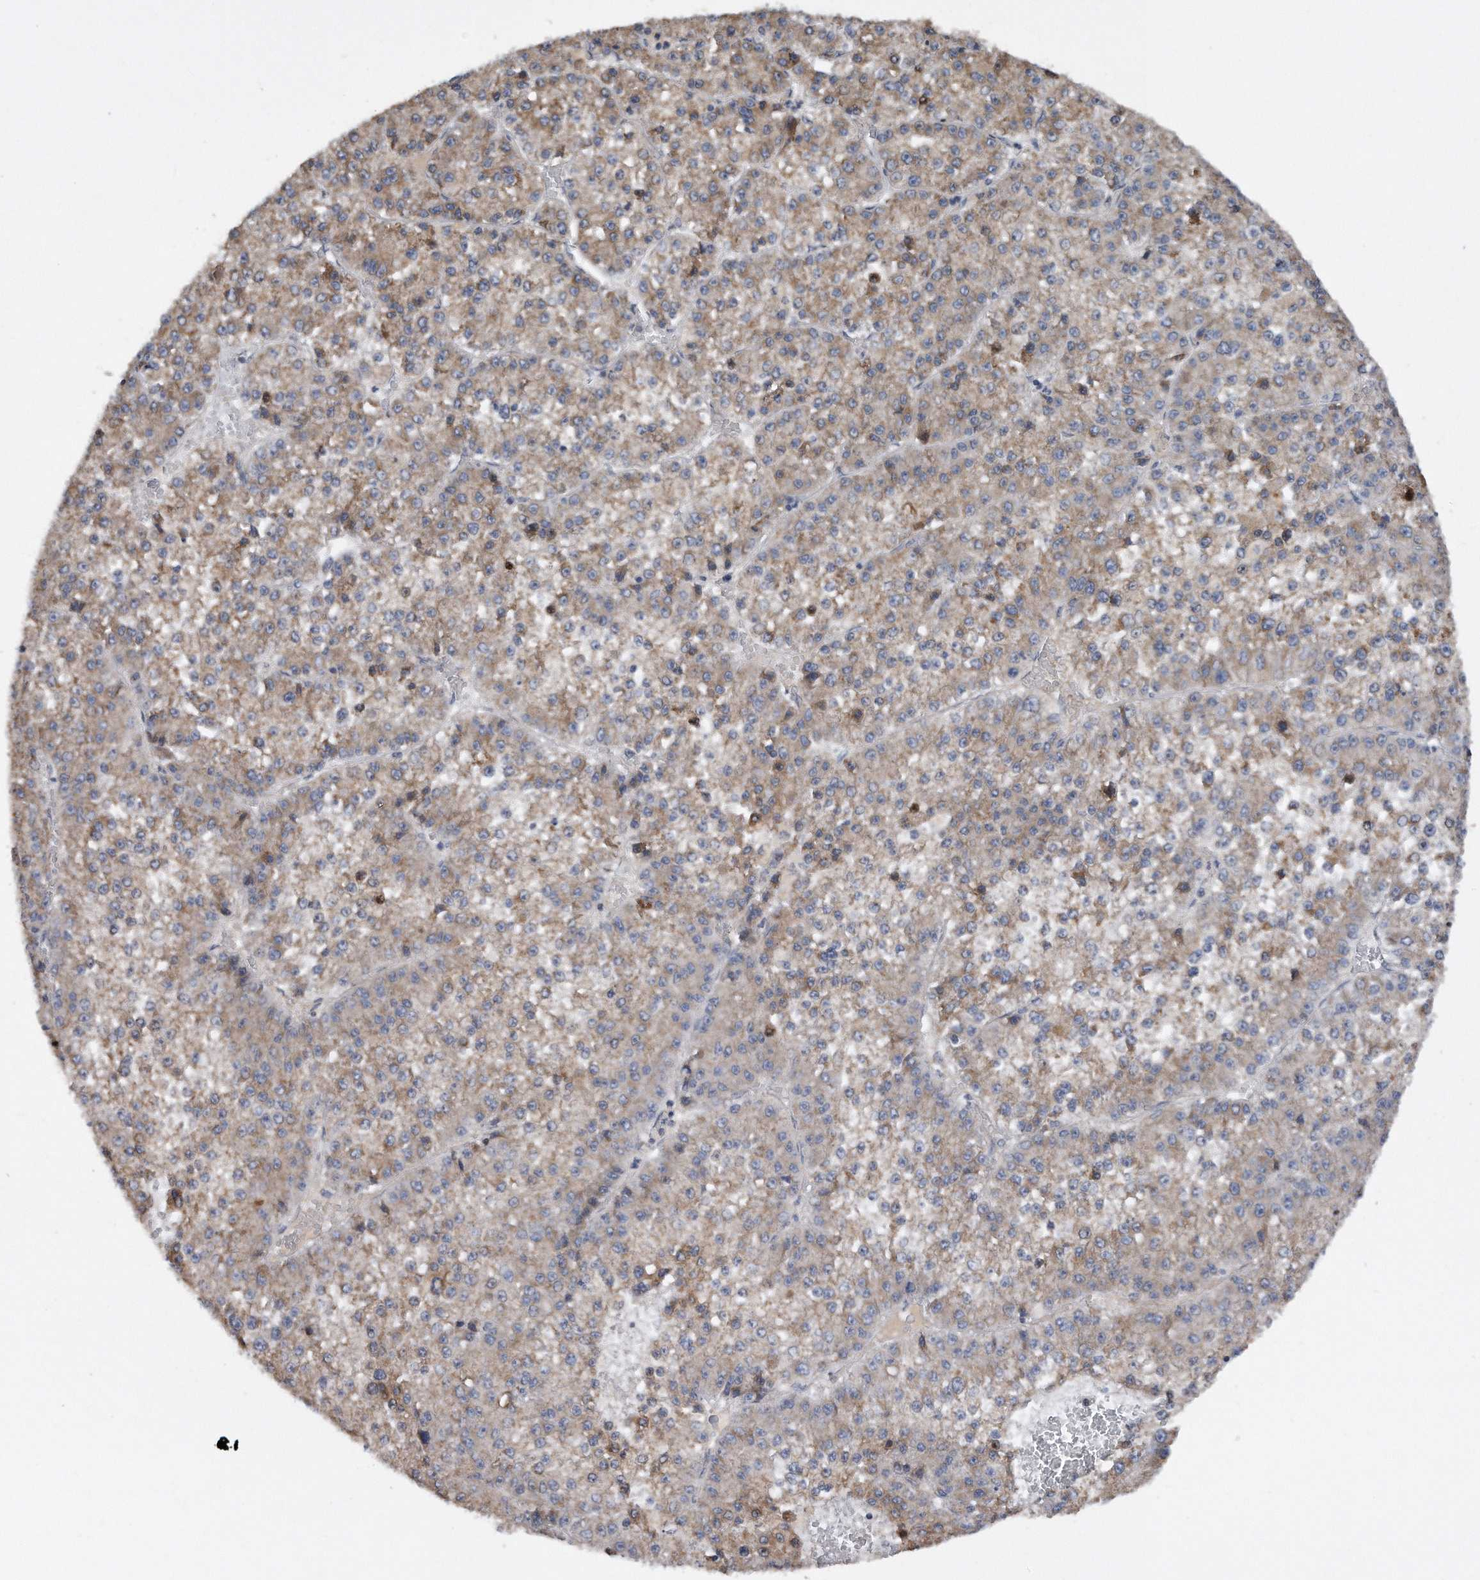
{"staining": {"intensity": "weak", "quantity": "25%-75%", "location": "cytoplasmic/membranous"}, "tissue": "liver cancer", "cell_type": "Tumor cells", "image_type": "cancer", "snomed": [{"axis": "morphology", "description": "Carcinoma, Hepatocellular, NOS"}, {"axis": "topography", "description": "Liver"}], "caption": "Approximately 25%-75% of tumor cells in human liver hepatocellular carcinoma show weak cytoplasmic/membranous protein staining as visualized by brown immunohistochemical staining.", "gene": "CDH12", "patient": {"sex": "female", "age": 73}}